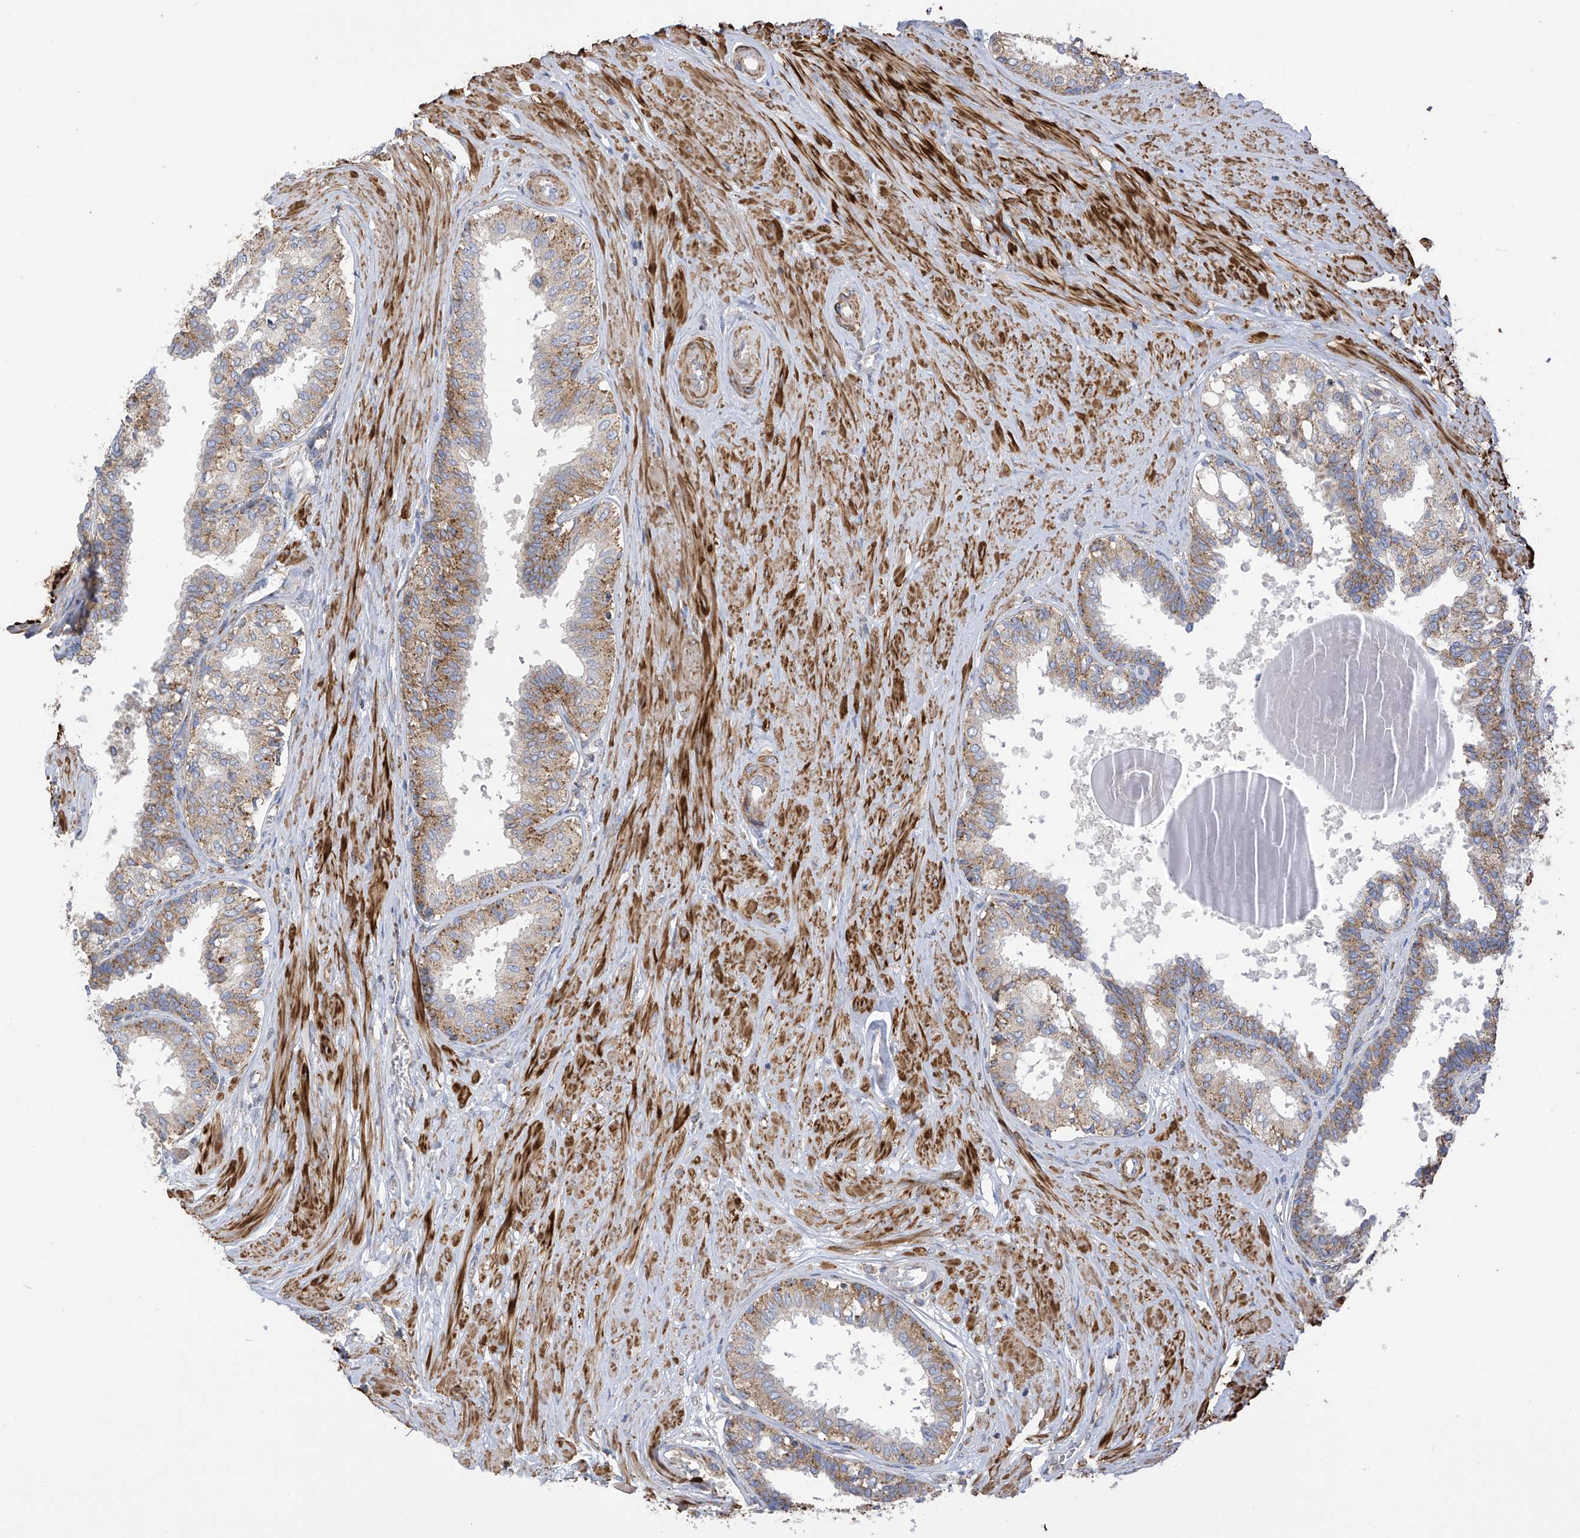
{"staining": {"intensity": "moderate", "quantity": "25%-75%", "location": "cytoplasmic/membranous"}, "tissue": "prostate", "cell_type": "Glandular cells", "image_type": "normal", "snomed": [{"axis": "morphology", "description": "Normal tissue, NOS"}, {"axis": "topography", "description": "Prostate"}], "caption": "Protein staining exhibits moderate cytoplasmic/membranous expression in about 25%-75% of glandular cells in normal prostate.", "gene": "ITM2B", "patient": {"sex": "male", "age": 48}}